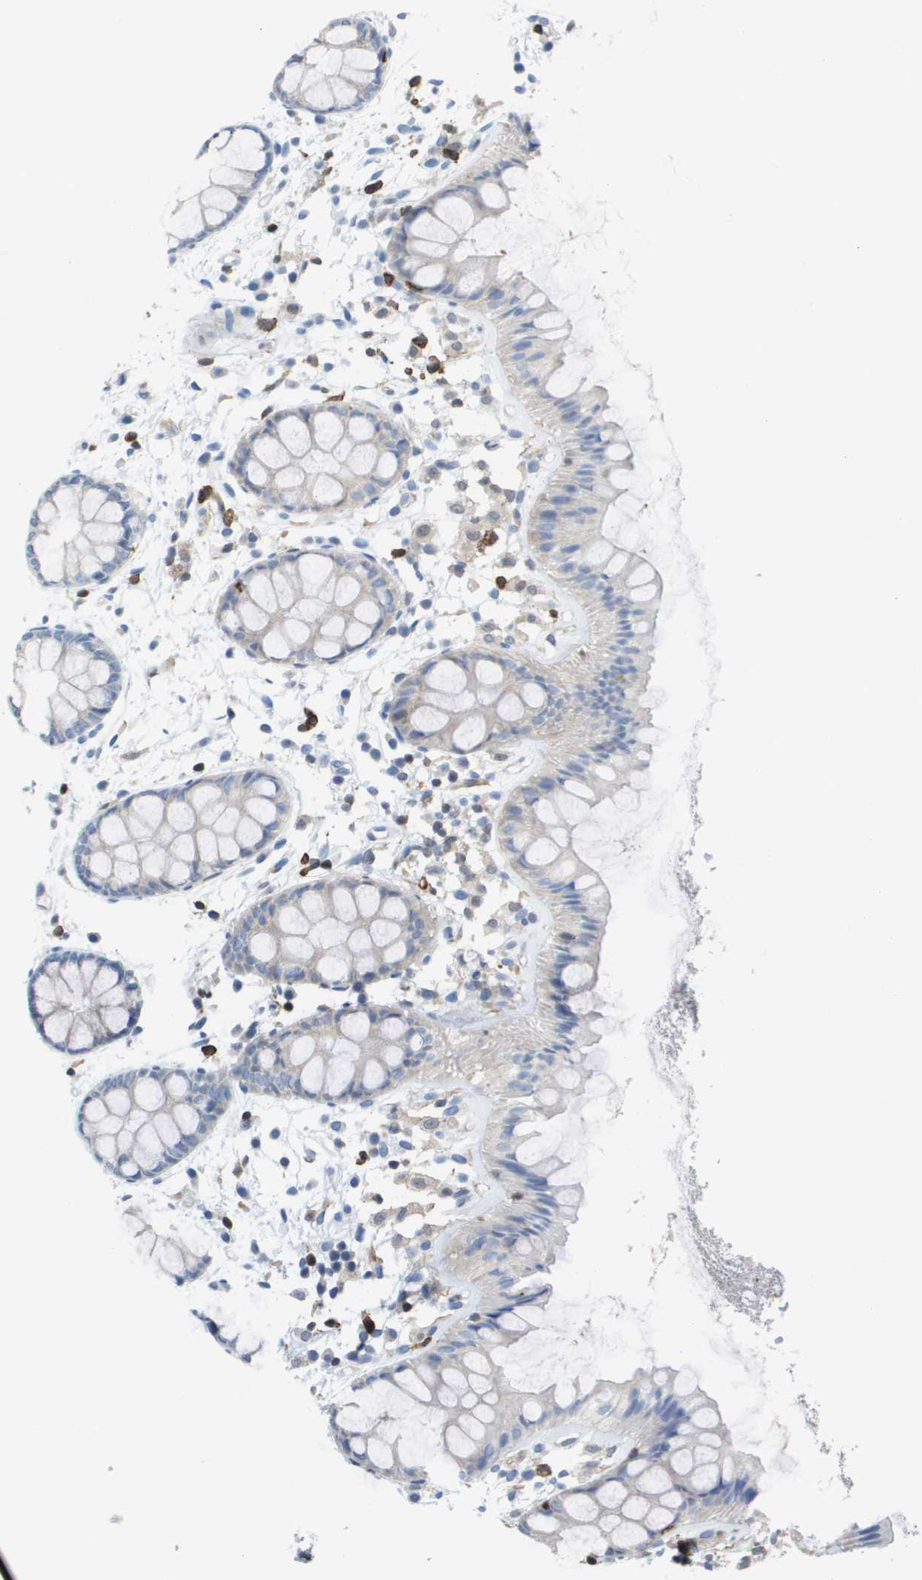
{"staining": {"intensity": "negative", "quantity": "none", "location": "none"}, "tissue": "rectum", "cell_type": "Glandular cells", "image_type": "normal", "snomed": [{"axis": "morphology", "description": "Normal tissue, NOS"}, {"axis": "topography", "description": "Rectum"}], "caption": "Immunohistochemical staining of benign human rectum demonstrates no significant expression in glandular cells. The staining is performed using DAB brown chromogen with nuclei counter-stained in using hematoxylin.", "gene": "DOCK5", "patient": {"sex": "female", "age": 66}}